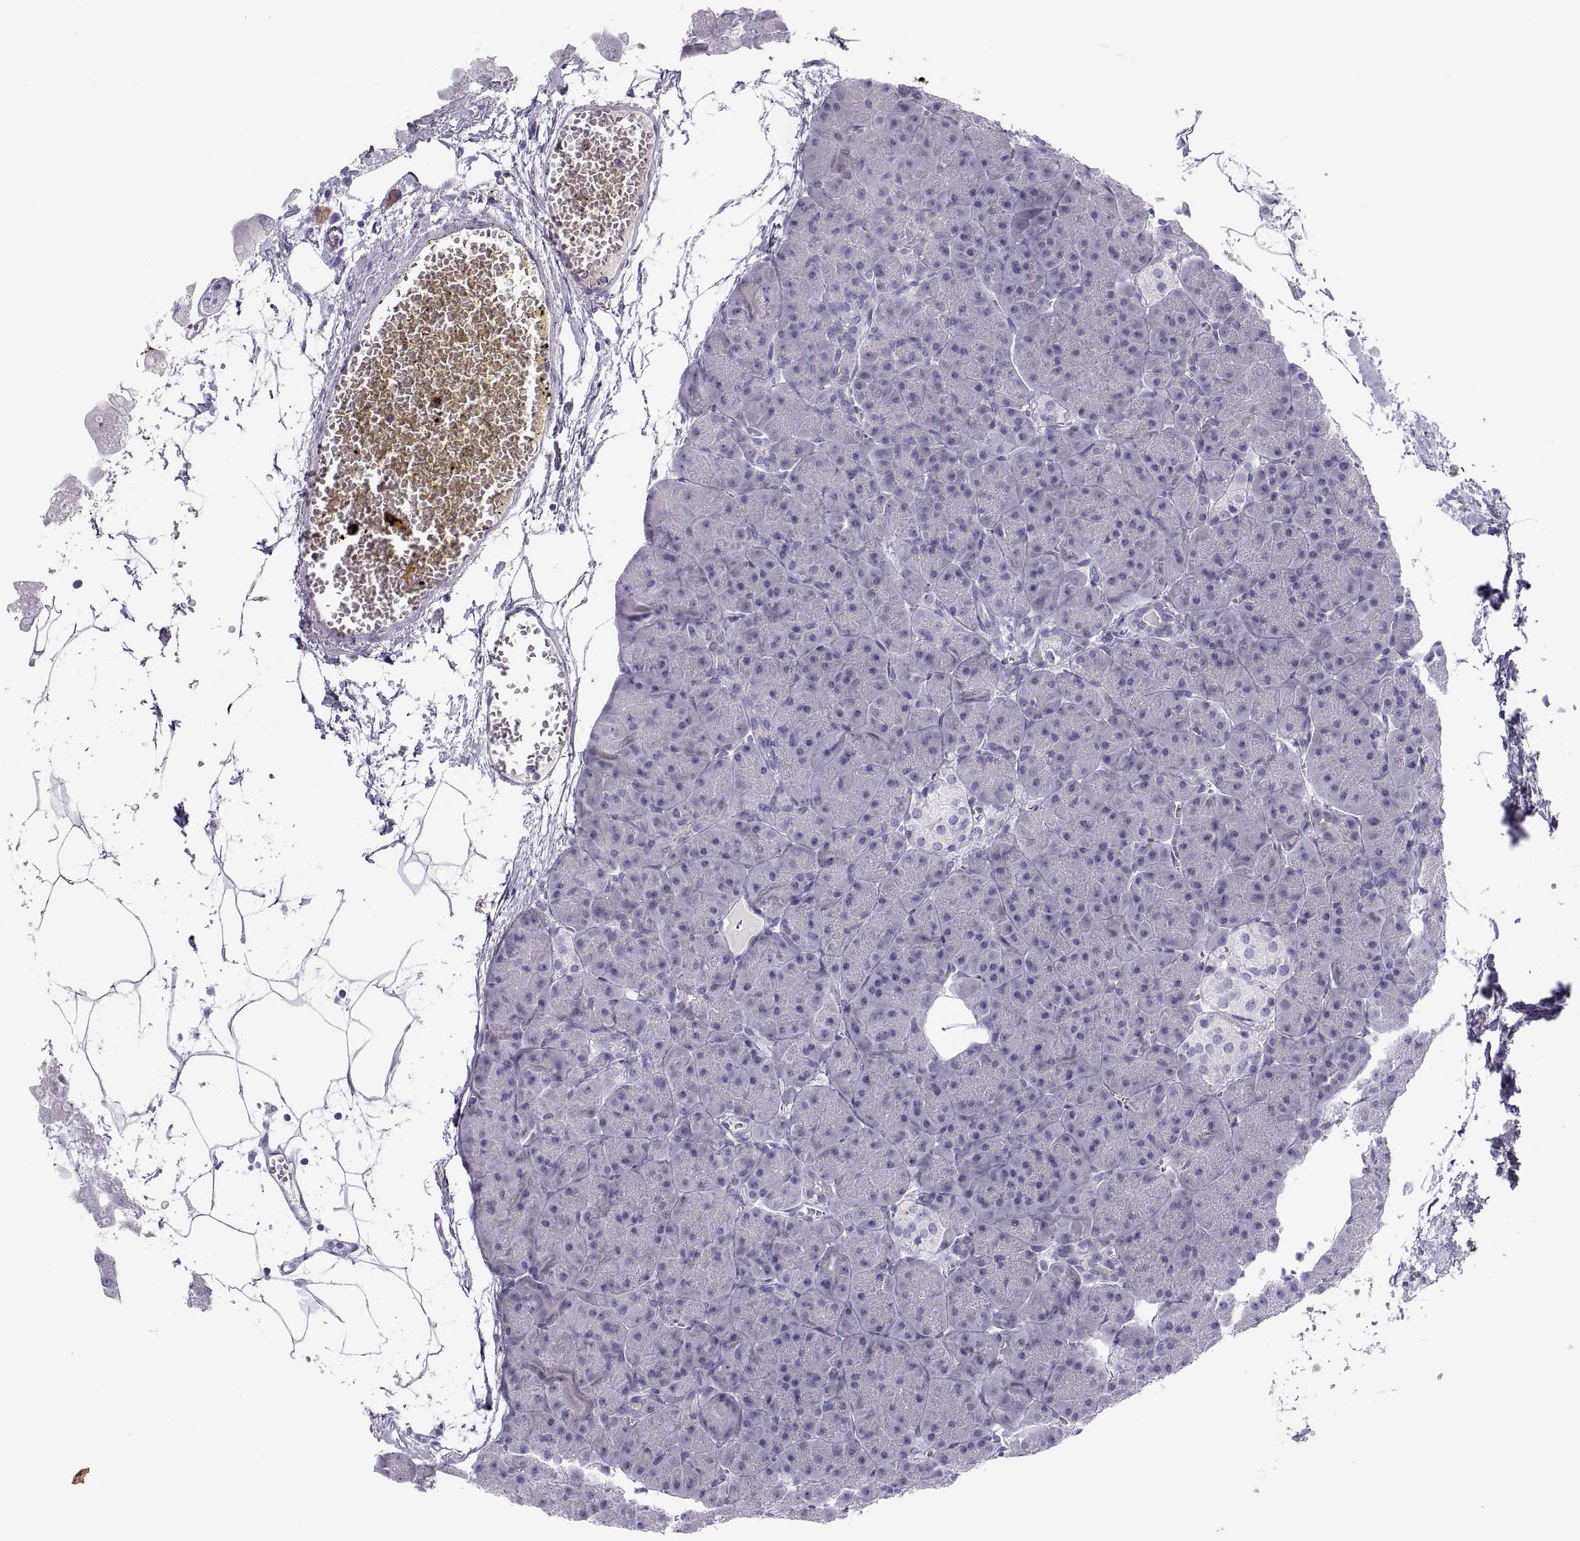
{"staining": {"intensity": "negative", "quantity": "none", "location": "none"}, "tissue": "pancreas", "cell_type": "Exocrine glandular cells", "image_type": "normal", "snomed": [{"axis": "morphology", "description": "Normal tissue, NOS"}, {"axis": "topography", "description": "Adipose tissue"}, {"axis": "topography", "description": "Pancreas"}, {"axis": "topography", "description": "Peripheral nerve tissue"}], "caption": "An image of pancreas stained for a protein demonstrates no brown staining in exocrine glandular cells.", "gene": "MAGEB2", "patient": {"sex": "female", "age": 58}}